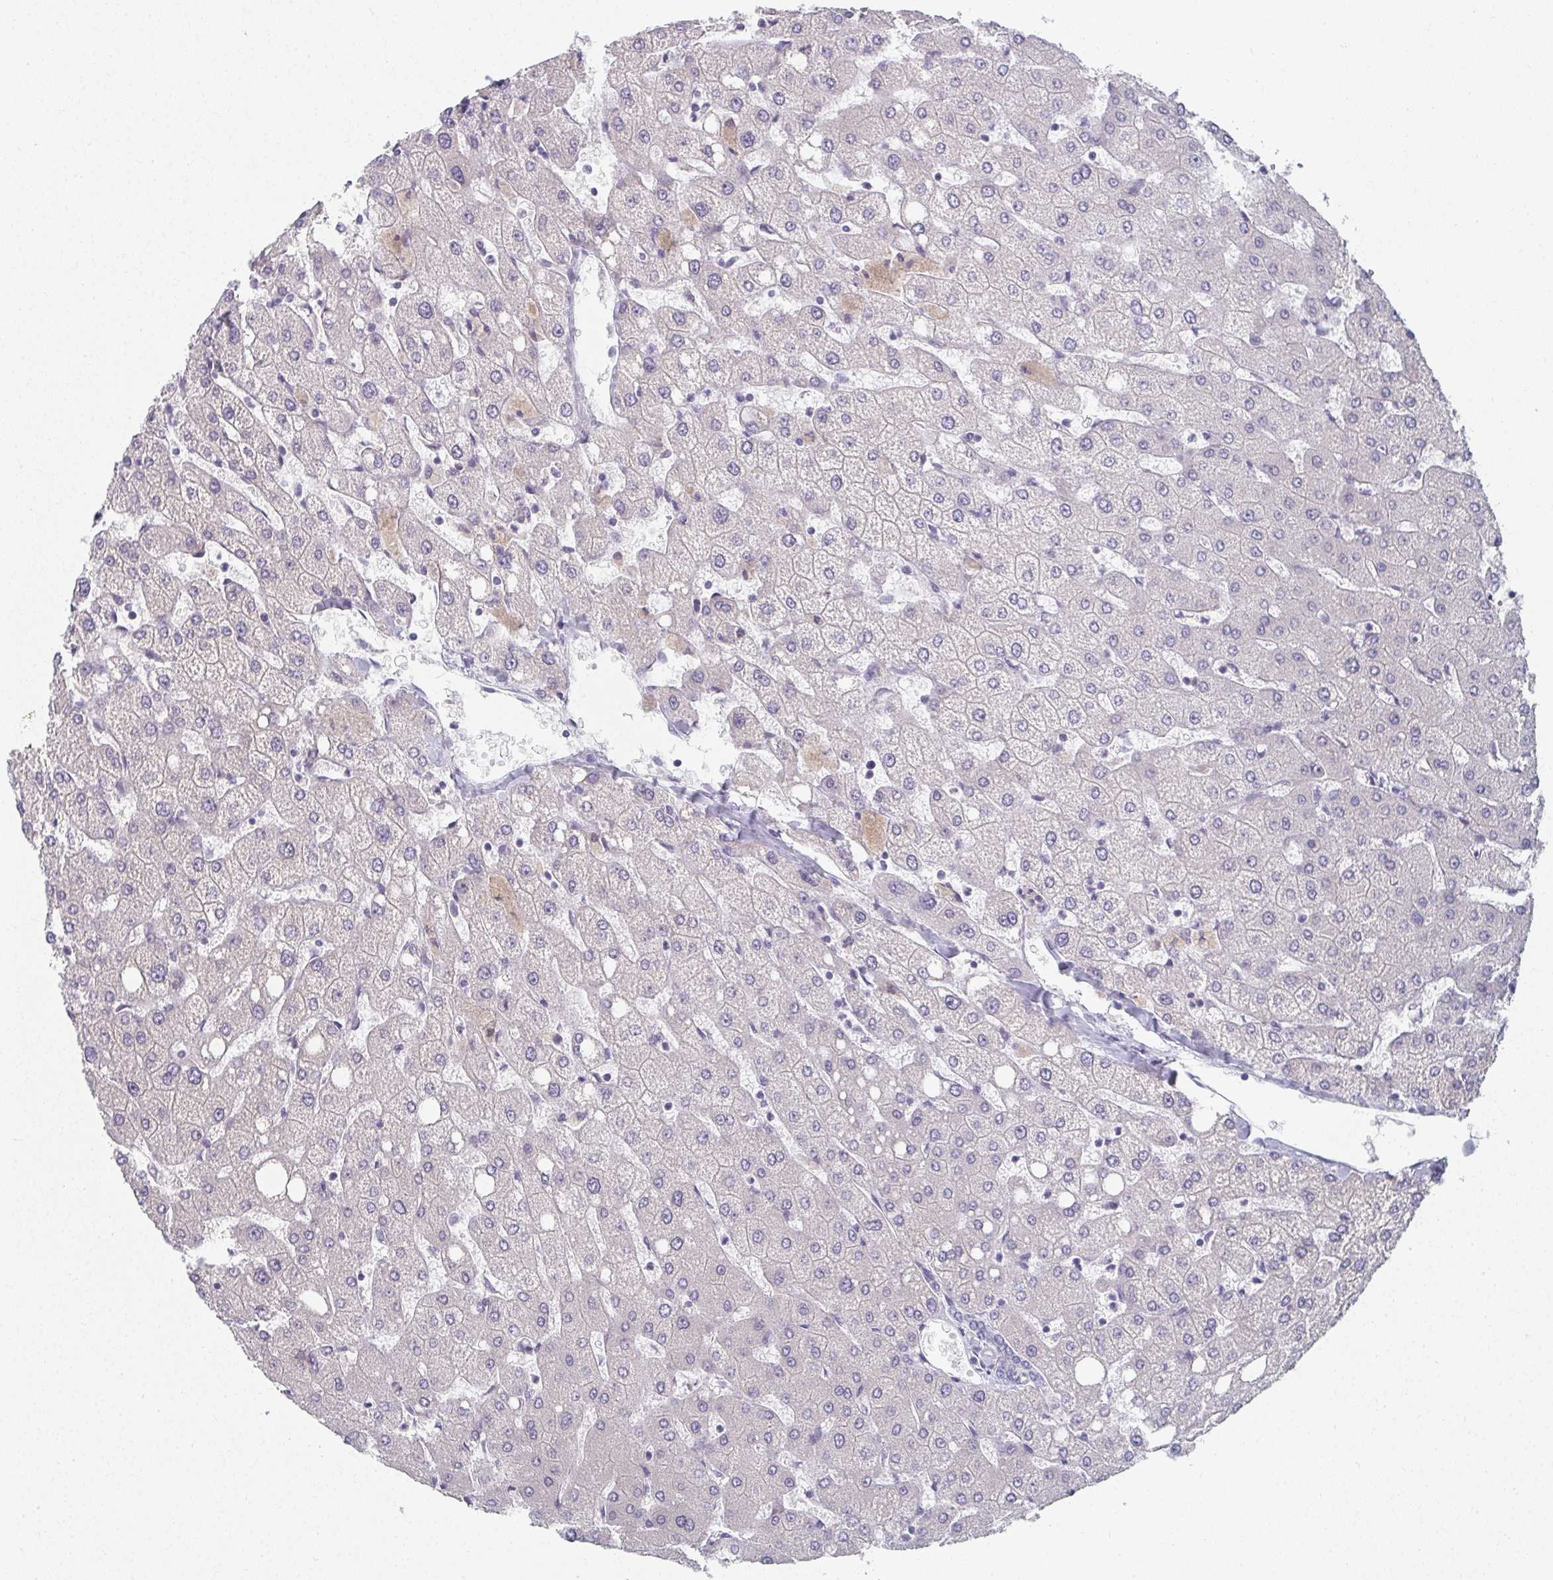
{"staining": {"intensity": "negative", "quantity": "none", "location": "none"}, "tissue": "liver", "cell_type": "Cholangiocytes", "image_type": "normal", "snomed": [{"axis": "morphology", "description": "Normal tissue, NOS"}, {"axis": "topography", "description": "Liver"}], "caption": "Immunohistochemistry (IHC) of normal human liver displays no expression in cholangiocytes. The staining is performed using DAB (3,3'-diaminobenzidine) brown chromogen with nuclei counter-stained in using hematoxylin.", "gene": "CAMKV", "patient": {"sex": "female", "age": 54}}